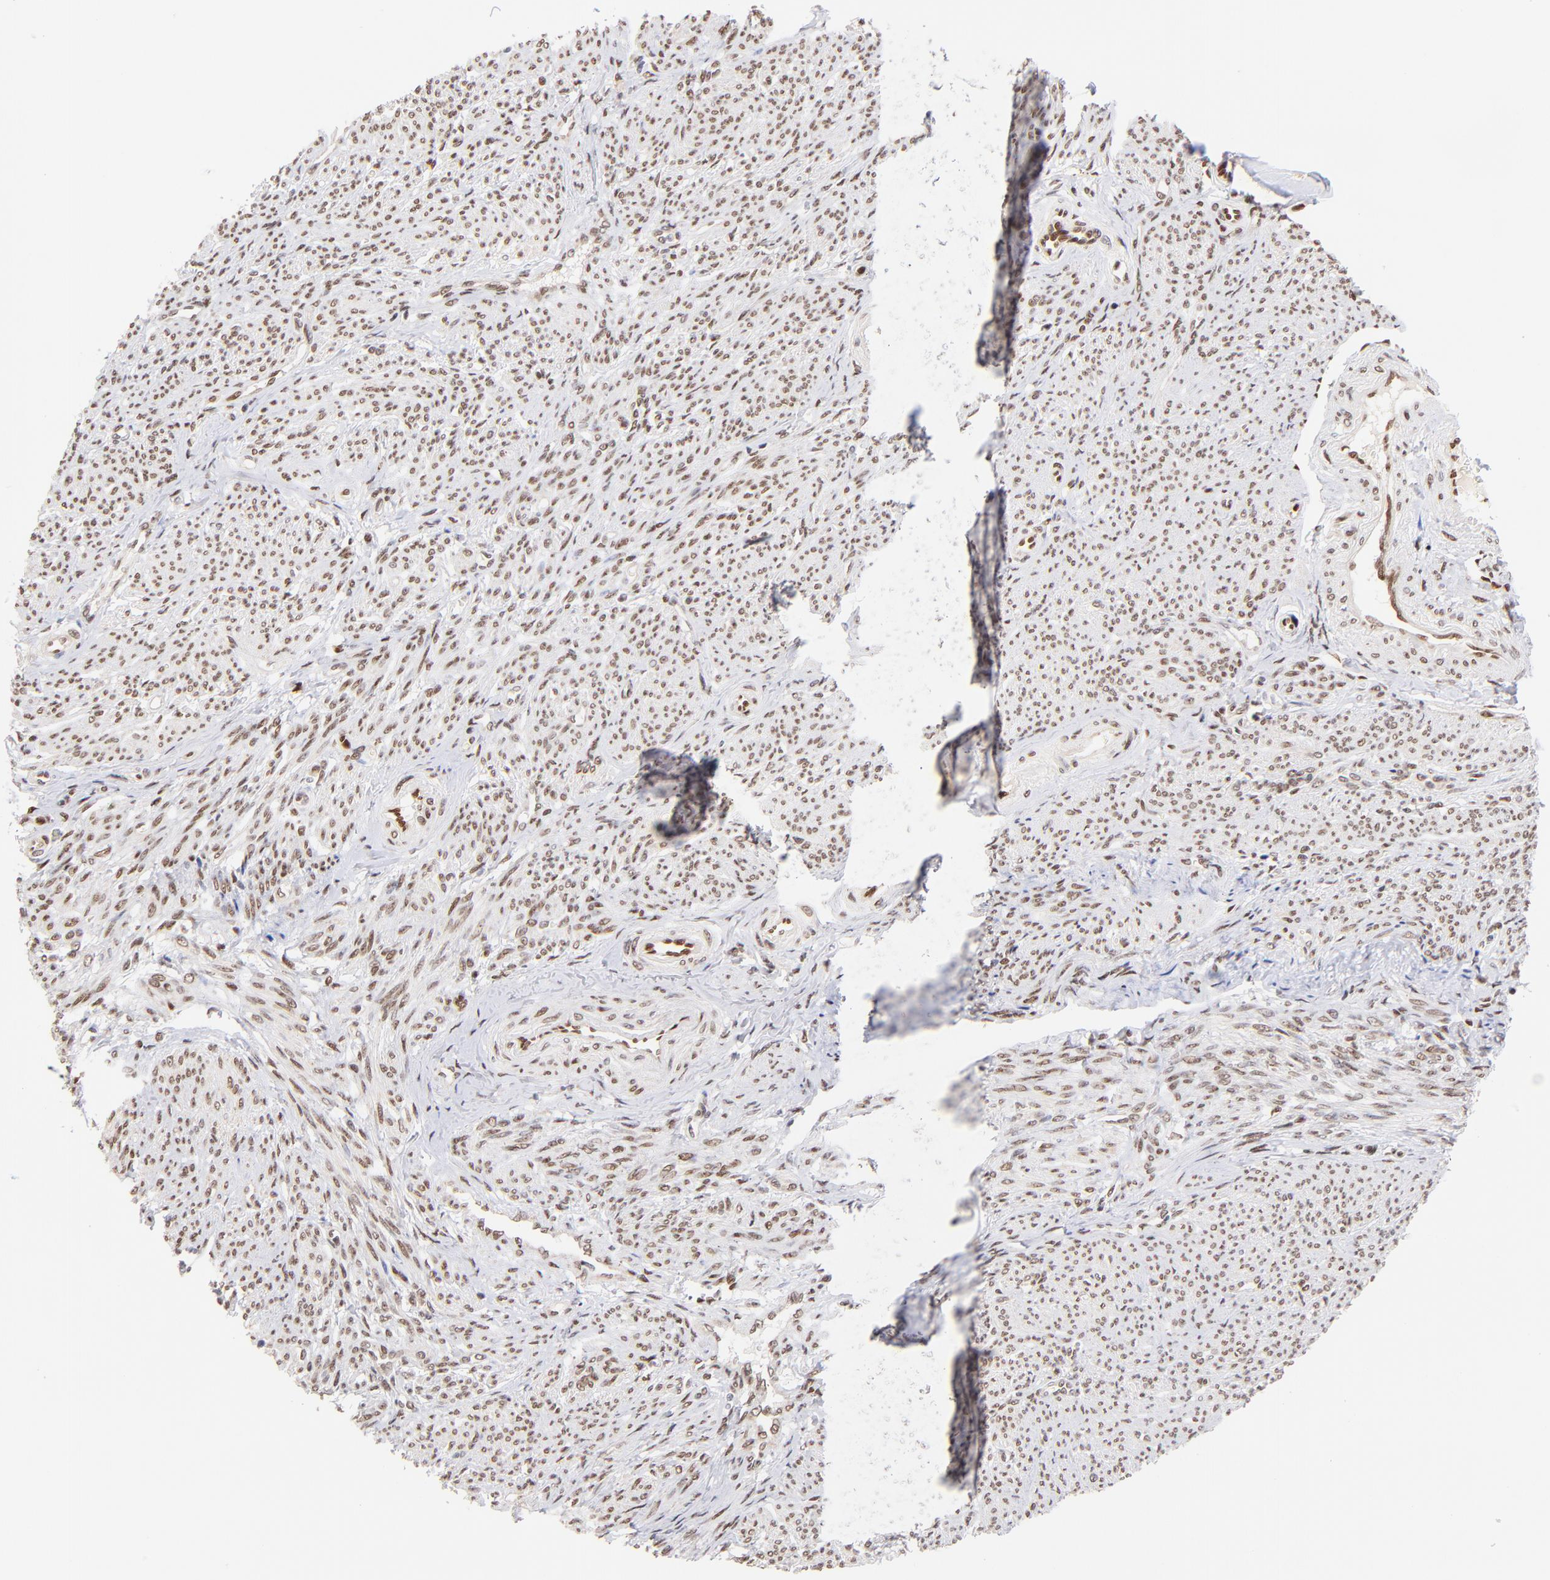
{"staining": {"intensity": "moderate", "quantity": ">75%", "location": "nuclear"}, "tissue": "smooth muscle", "cell_type": "Smooth muscle cells", "image_type": "normal", "snomed": [{"axis": "morphology", "description": "Normal tissue, NOS"}, {"axis": "topography", "description": "Smooth muscle"}], "caption": "Protein staining of unremarkable smooth muscle shows moderate nuclear positivity in about >75% of smooth muscle cells.", "gene": "MIDEAS", "patient": {"sex": "female", "age": 65}}